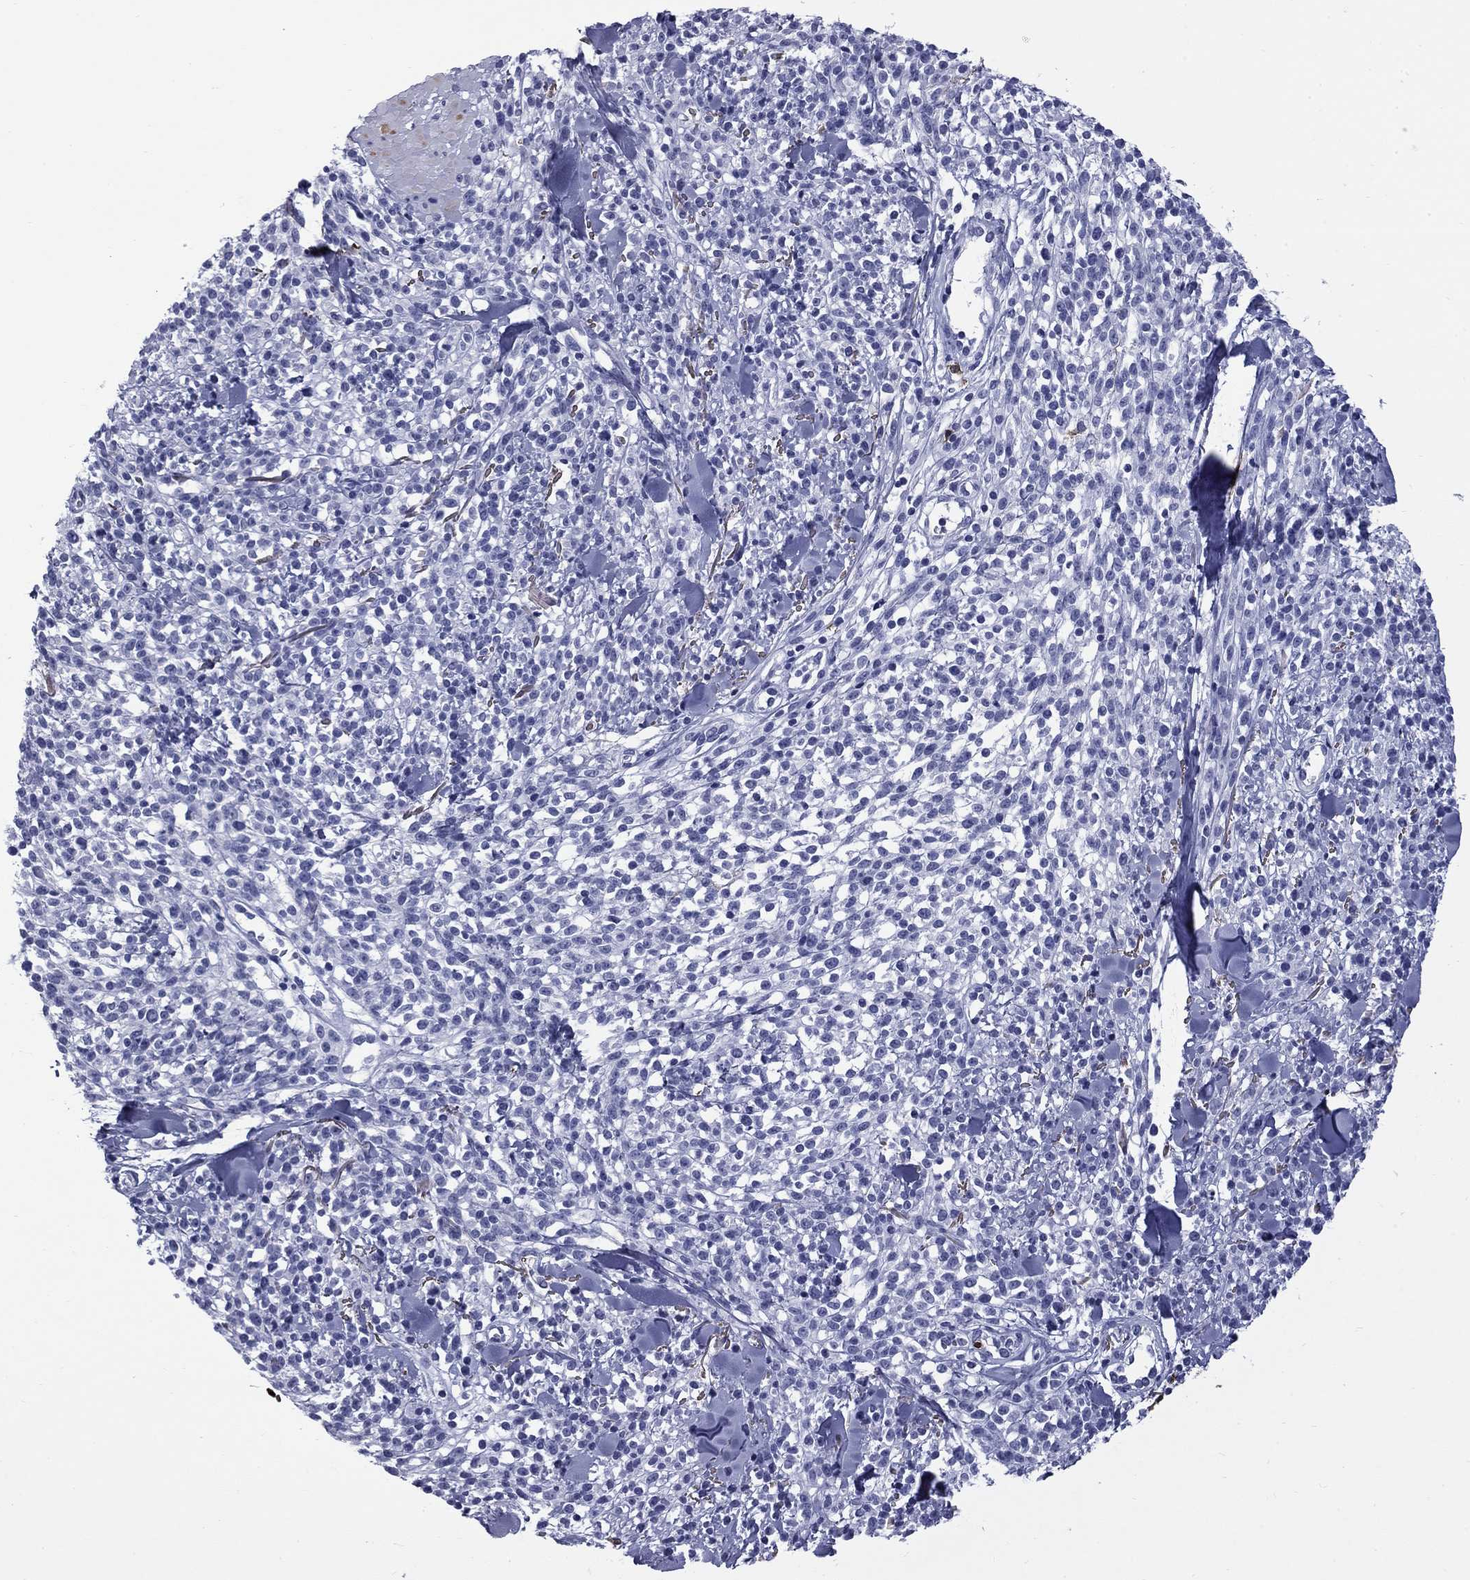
{"staining": {"intensity": "negative", "quantity": "none", "location": "none"}, "tissue": "melanoma", "cell_type": "Tumor cells", "image_type": "cancer", "snomed": [{"axis": "morphology", "description": "Malignant melanoma, NOS"}, {"axis": "topography", "description": "Skin"}, {"axis": "topography", "description": "Skin of trunk"}], "caption": "Immunohistochemical staining of human melanoma demonstrates no significant staining in tumor cells. (Immunohistochemistry (ihc), brightfield microscopy, high magnification).", "gene": "TRIM29", "patient": {"sex": "male", "age": 74}}